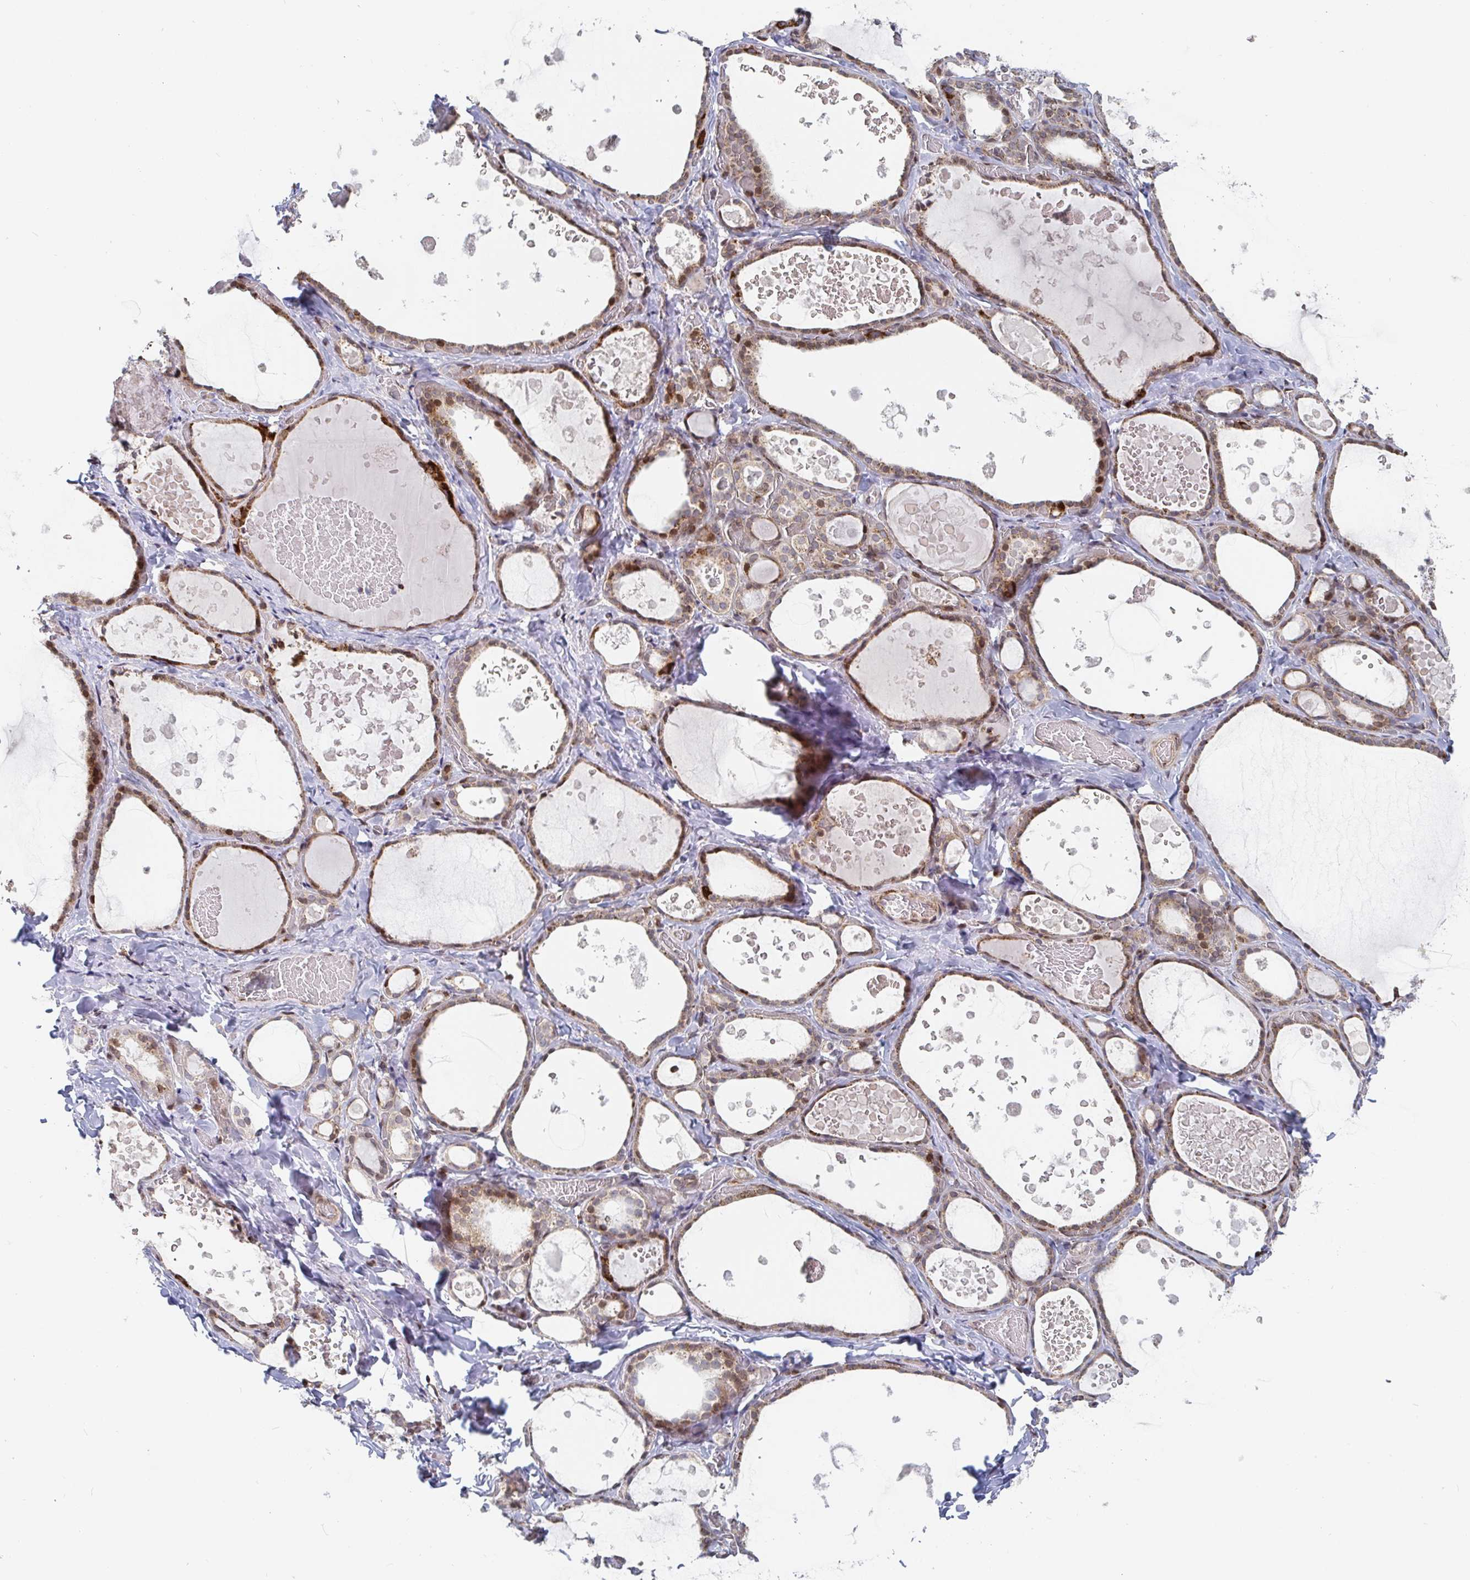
{"staining": {"intensity": "moderate", "quantity": ">75%", "location": "cytoplasmic/membranous,nuclear"}, "tissue": "thyroid gland", "cell_type": "Glandular cells", "image_type": "normal", "snomed": [{"axis": "morphology", "description": "Normal tissue, NOS"}, {"axis": "topography", "description": "Thyroid gland"}], "caption": "Normal thyroid gland exhibits moderate cytoplasmic/membranous,nuclear positivity in approximately >75% of glandular cells.", "gene": "STARD8", "patient": {"sex": "female", "age": 56}}